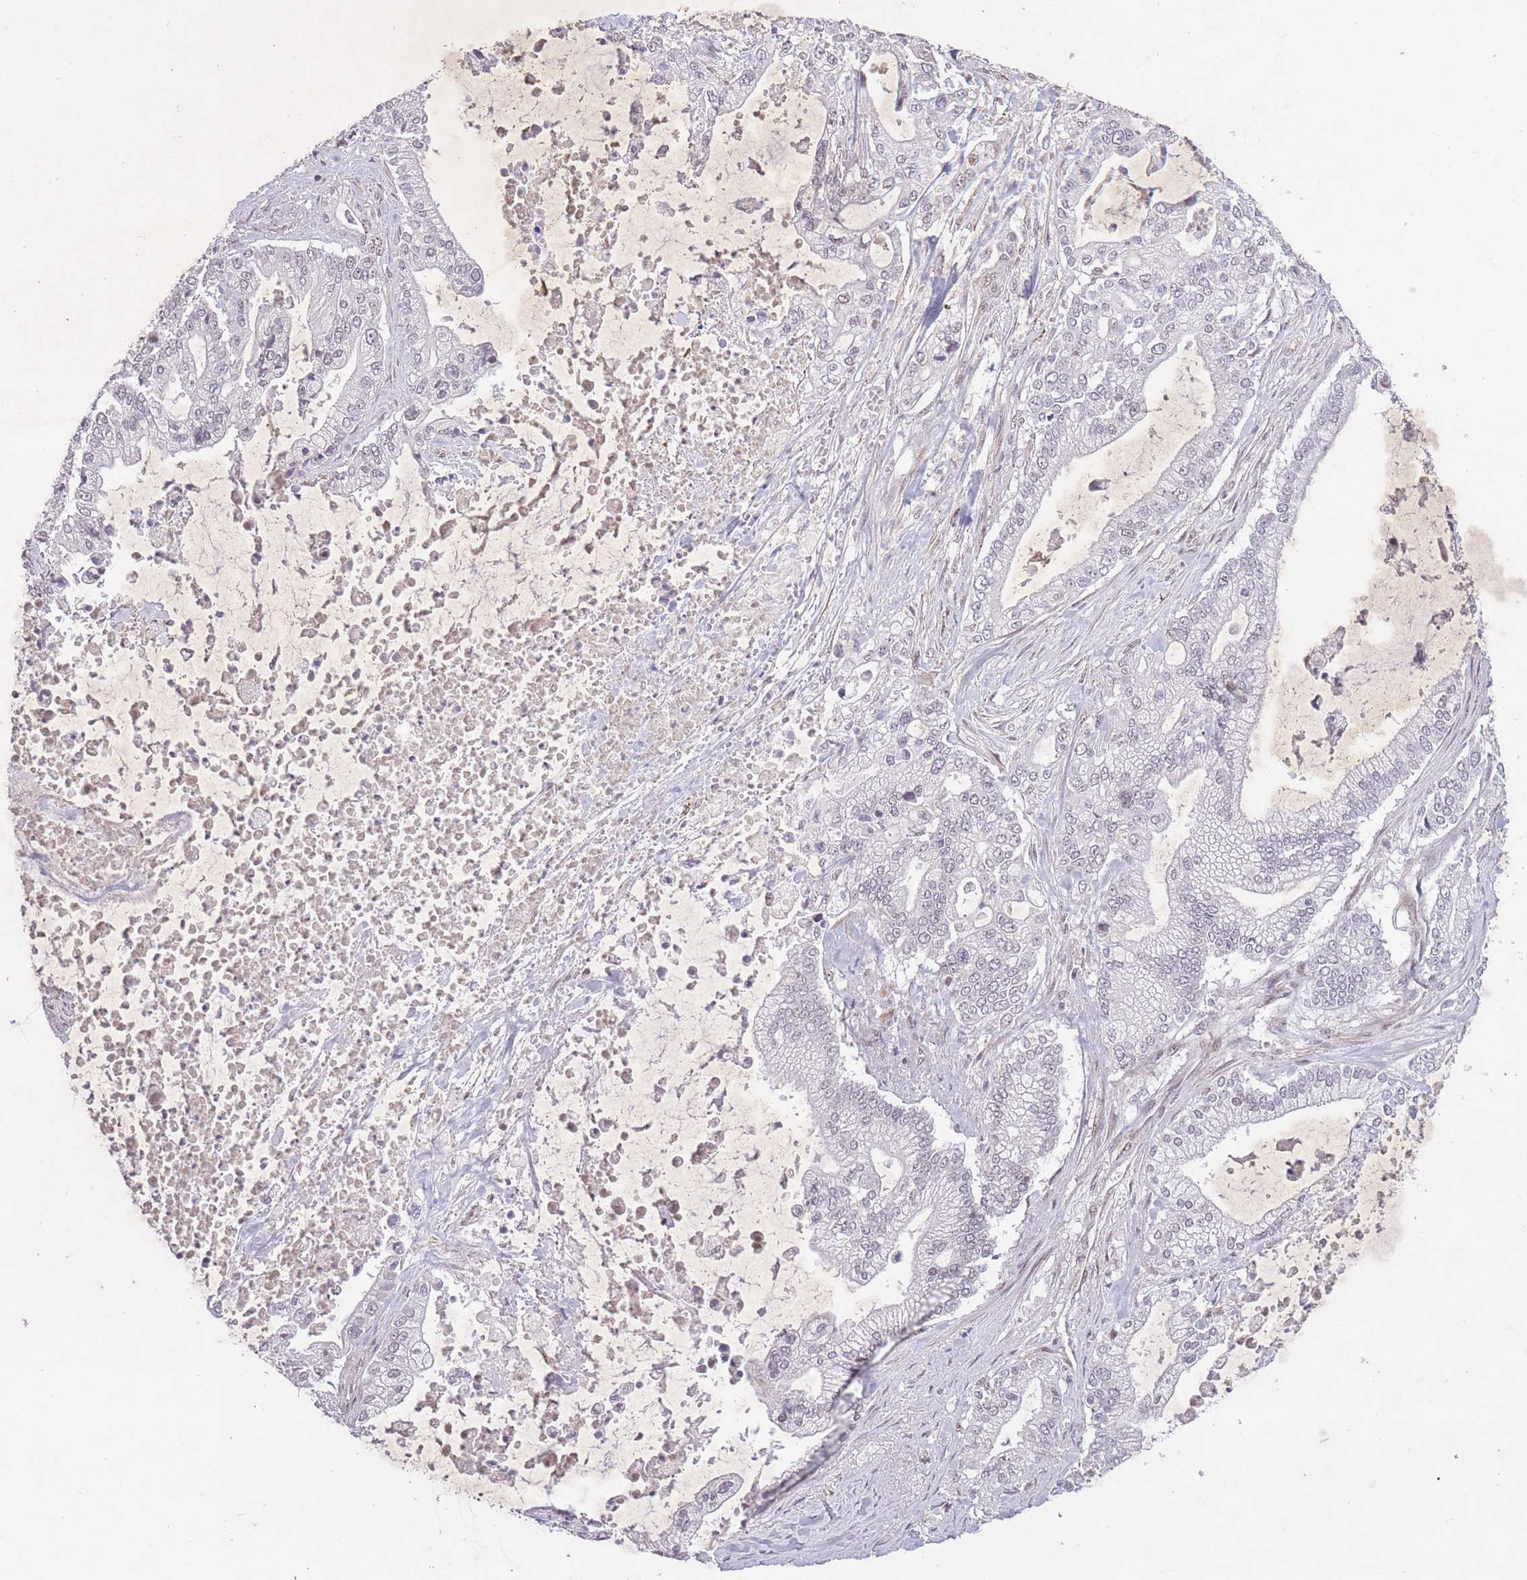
{"staining": {"intensity": "negative", "quantity": "none", "location": "none"}, "tissue": "pancreatic cancer", "cell_type": "Tumor cells", "image_type": "cancer", "snomed": [{"axis": "morphology", "description": "Adenocarcinoma, NOS"}, {"axis": "topography", "description": "Pancreas"}], "caption": "Image shows no significant protein staining in tumor cells of pancreatic adenocarcinoma. The staining is performed using DAB brown chromogen with nuclei counter-stained in using hematoxylin.", "gene": "CBX6", "patient": {"sex": "male", "age": 69}}